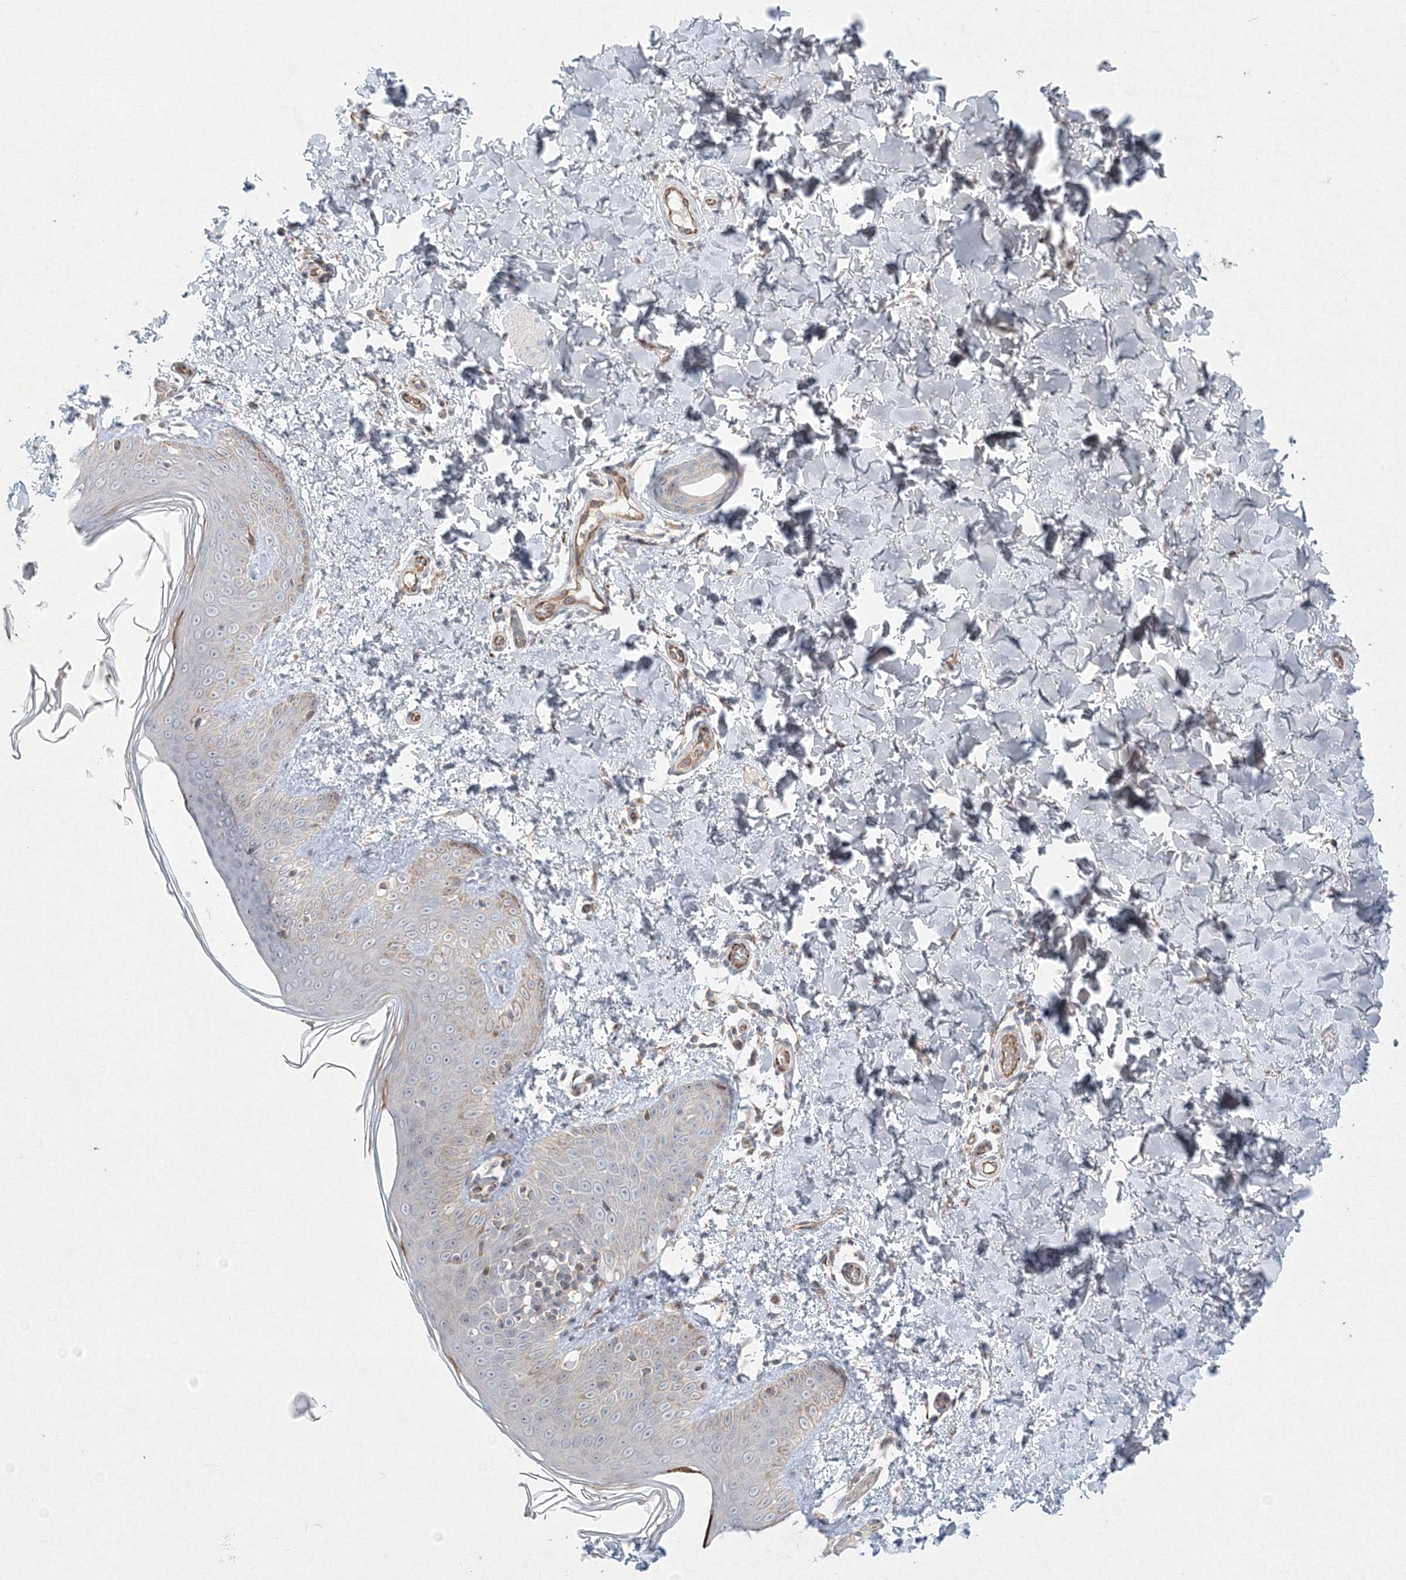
{"staining": {"intensity": "moderate", "quantity": ">75%", "location": "cytoplasmic/membranous"}, "tissue": "skin", "cell_type": "Fibroblasts", "image_type": "normal", "snomed": [{"axis": "morphology", "description": "Normal tissue, NOS"}, {"axis": "topography", "description": "Skin"}], "caption": "DAB immunohistochemical staining of unremarkable skin reveals moderate cytoplasmic/membranous protein staining in about >75% of fibroblasts.", "gene": "WDR49", "patient": {"sex": "male", "age": 36}}